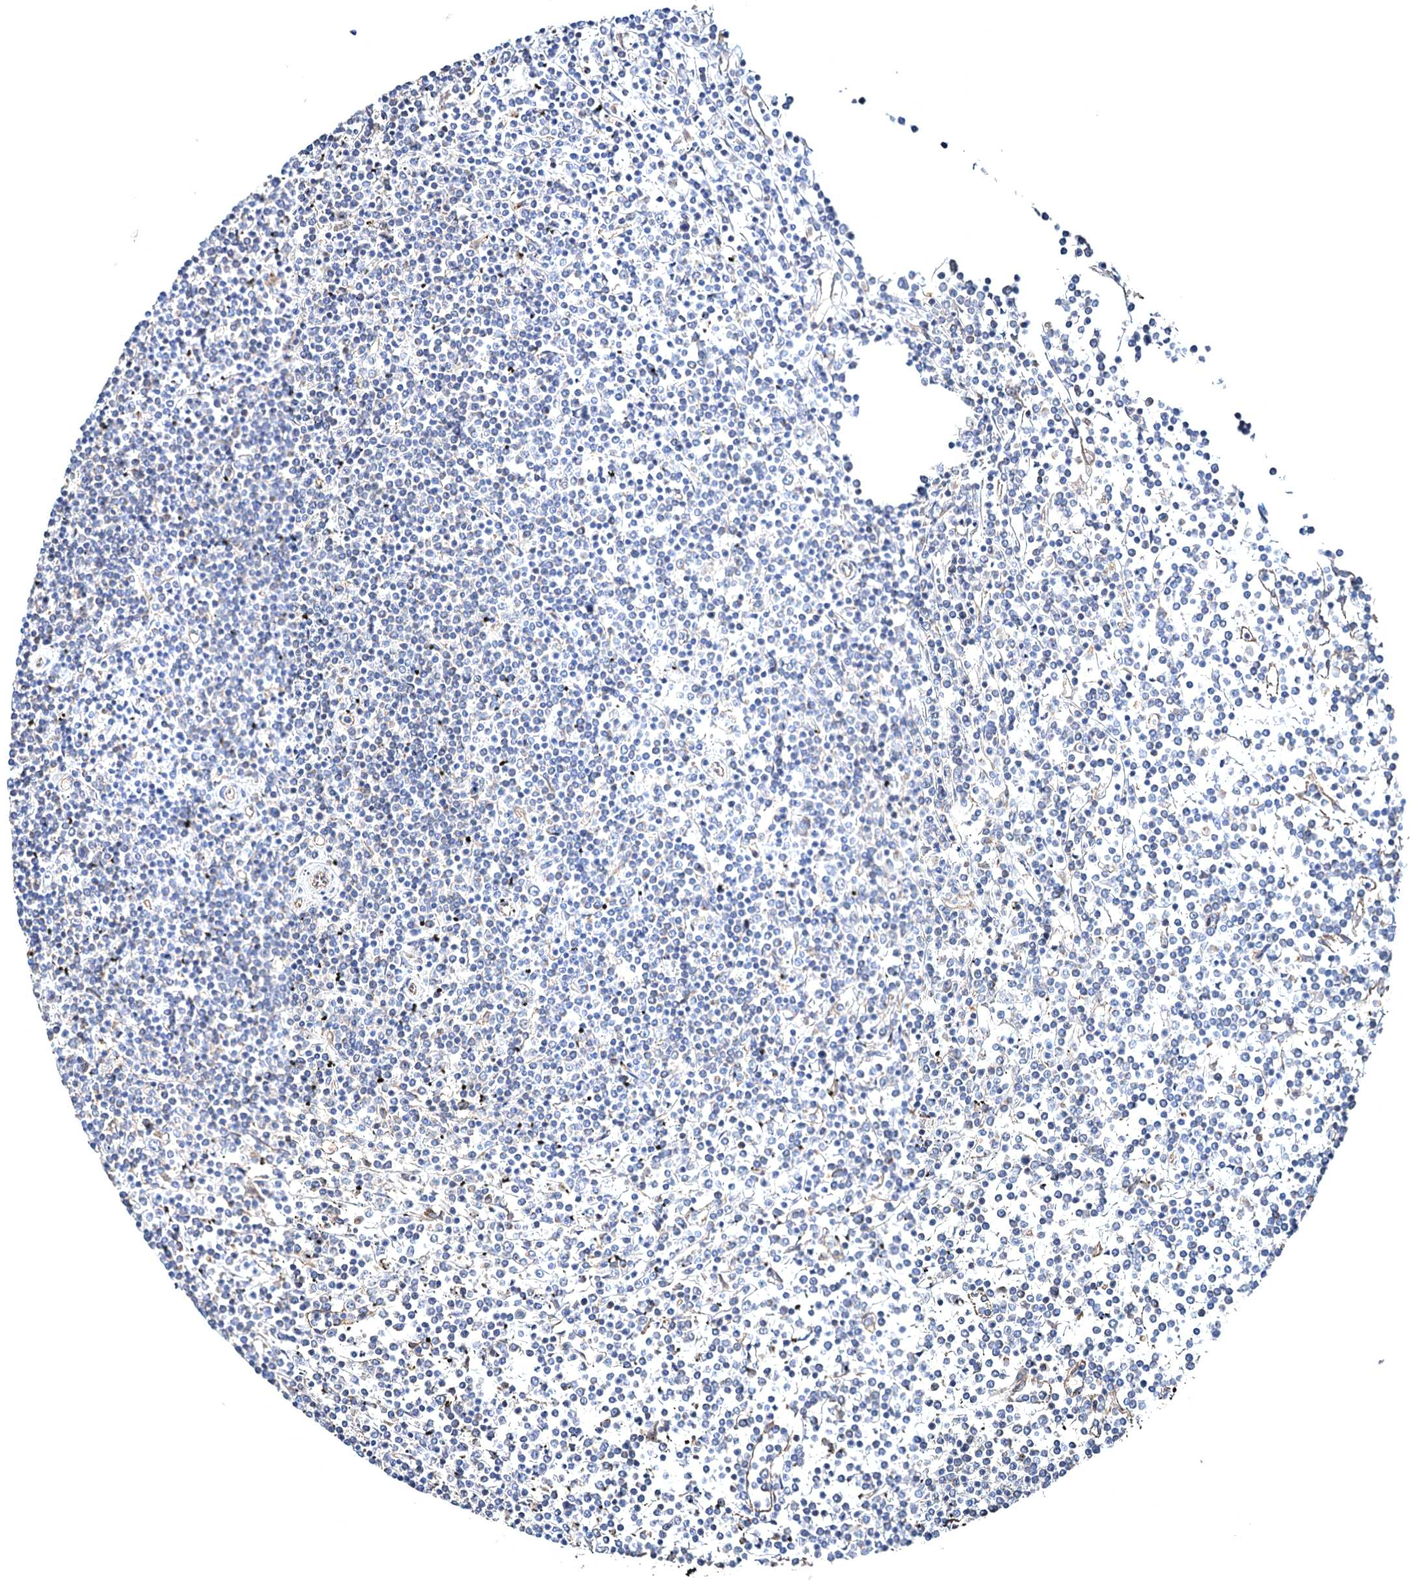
{"staining": {"intensity": "negative", "quantity": "none", "location": "none"}, "tissue": "lymphoma", "cell_type": "Tumor cells", "image_type": "cancer", "snomed": [{"axis": "morphology", "description": "Malignant lymphoma, non-Hodgkin's type, Low grade"}, {"axis": "topography", "description": "Spleen"}], "caption": "An IHC photomicrograph of lymphoma is shown. There is no staining in tumor cells of lymphoma.", "gene": "CLEC4M", "patient": {"sex": "female", "age": 19}}